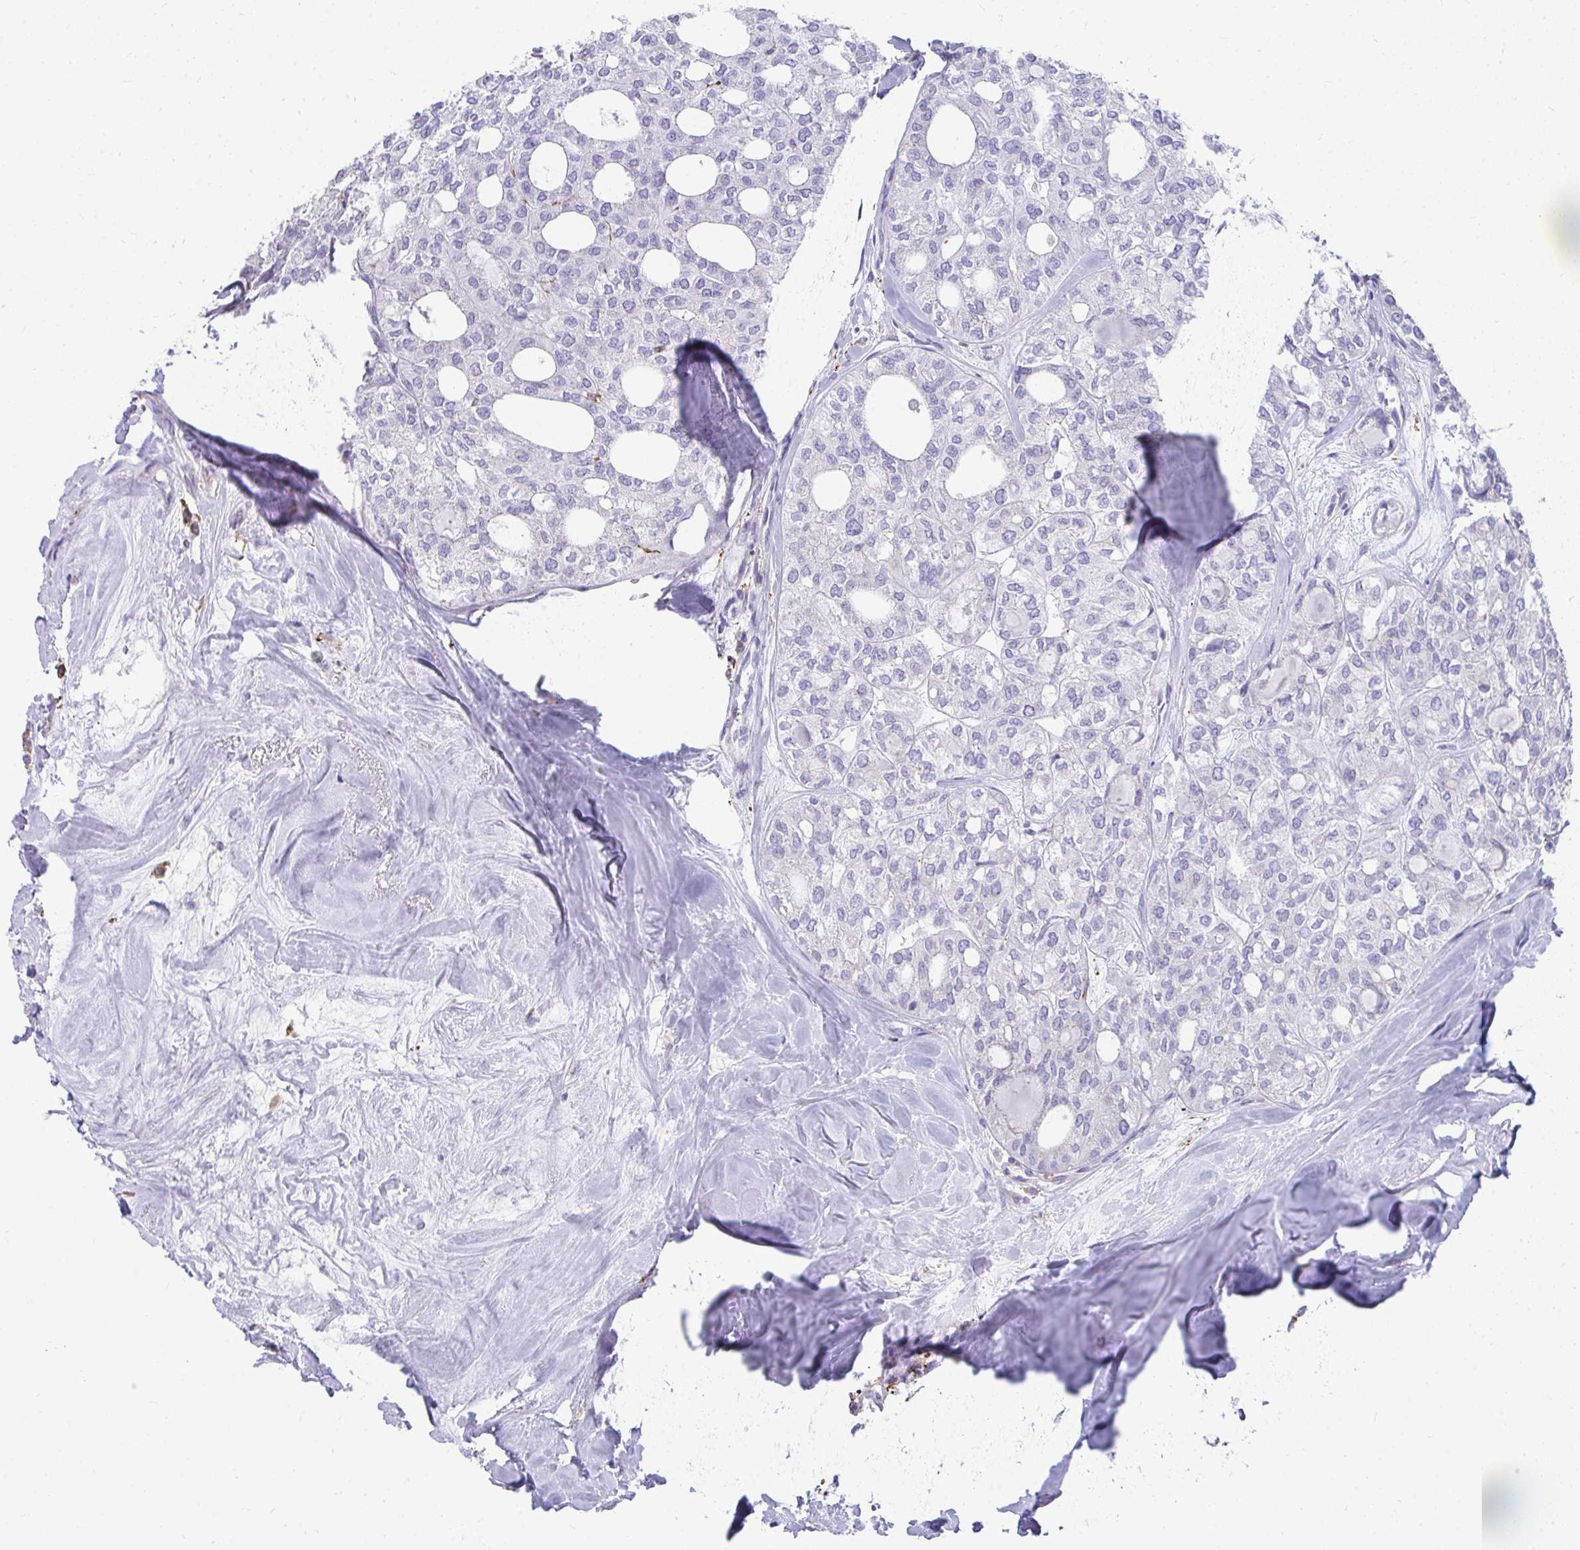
{"staining": {"intensity": "negative", "quantity": "none", "location": "none"}, "tissue": "thyroid cancer", "cell_type": "Tumor cells", "image_type": "cancer", "snomed": [{"axis": "morphology", "description": "Follicular adenoma carcinoma, NOS"}, {"axis": "topography", "description": "Thyroid gland"}], "caption": "Immunohistochemistry (IHC) image of human thyroid cancer stained for a protein (brown), which reveals no staining in tumor cells.", "gene": "CD163", "patient": {"sex": "male", "age": 75}}